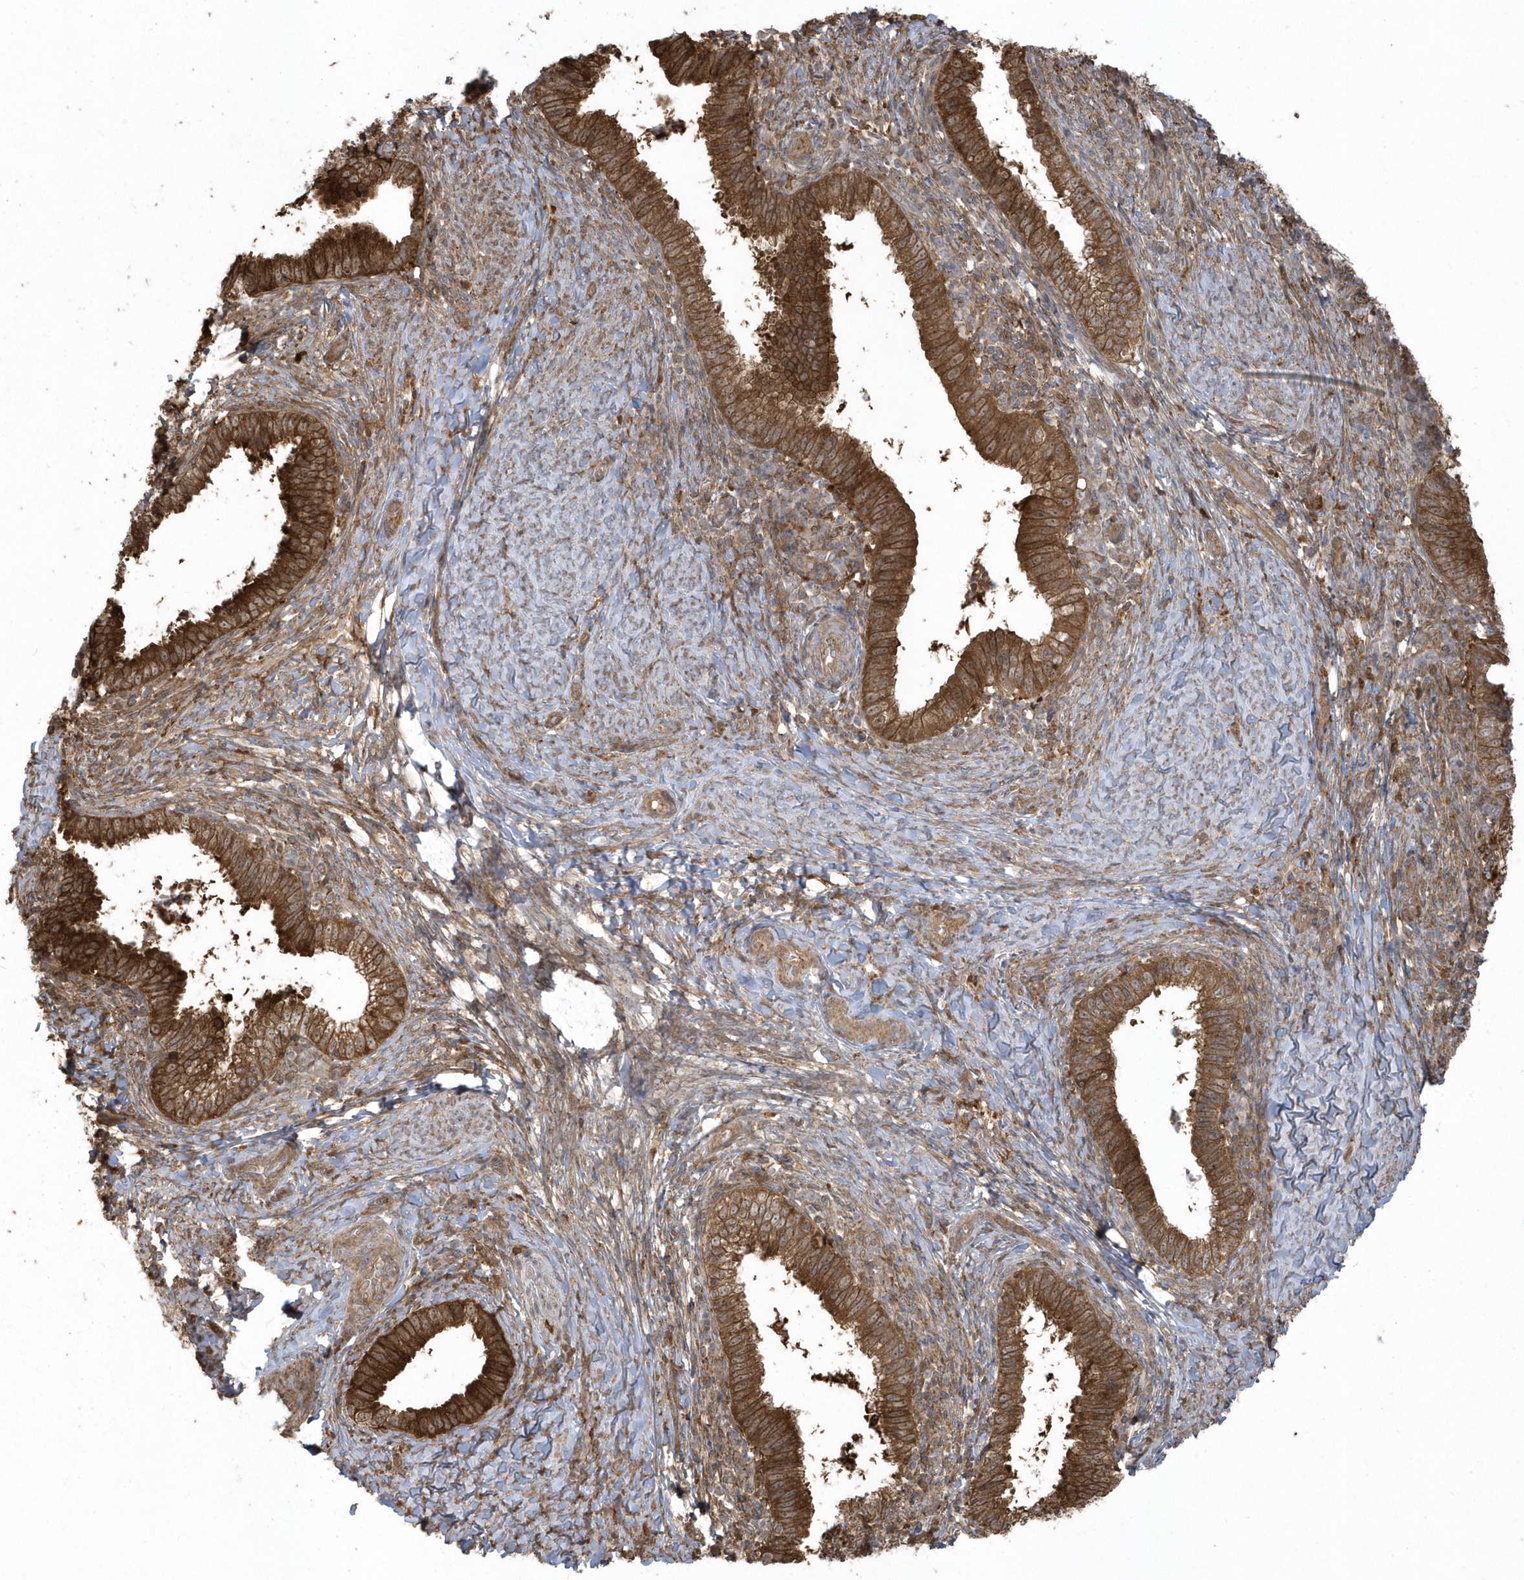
{"staining": {"intensity": "strong", "quantity": ">75%", "location": "cytoplasmic/membranous"}, "tissue": "cervical cancer", "cell_type": "Tumor cells", "image_type": "cancer", "snomed": [{"axis": "morphology", "description": "Adenocarcinoma, NOS"}, {"axis": "topography", "description": "Cervix"}], "caption": "Immunohistochemistry (IHC) of cervical cancer (adenocarcinoma) reveals high levels of strong cytoplasmic/membranous staining in about >75% of tumor cells. Immunohistochemistry stains the protein in brown and the nuclei are stained blue.", "gene": "HNMT", "patient": {"sex": "female", "age": 36}}